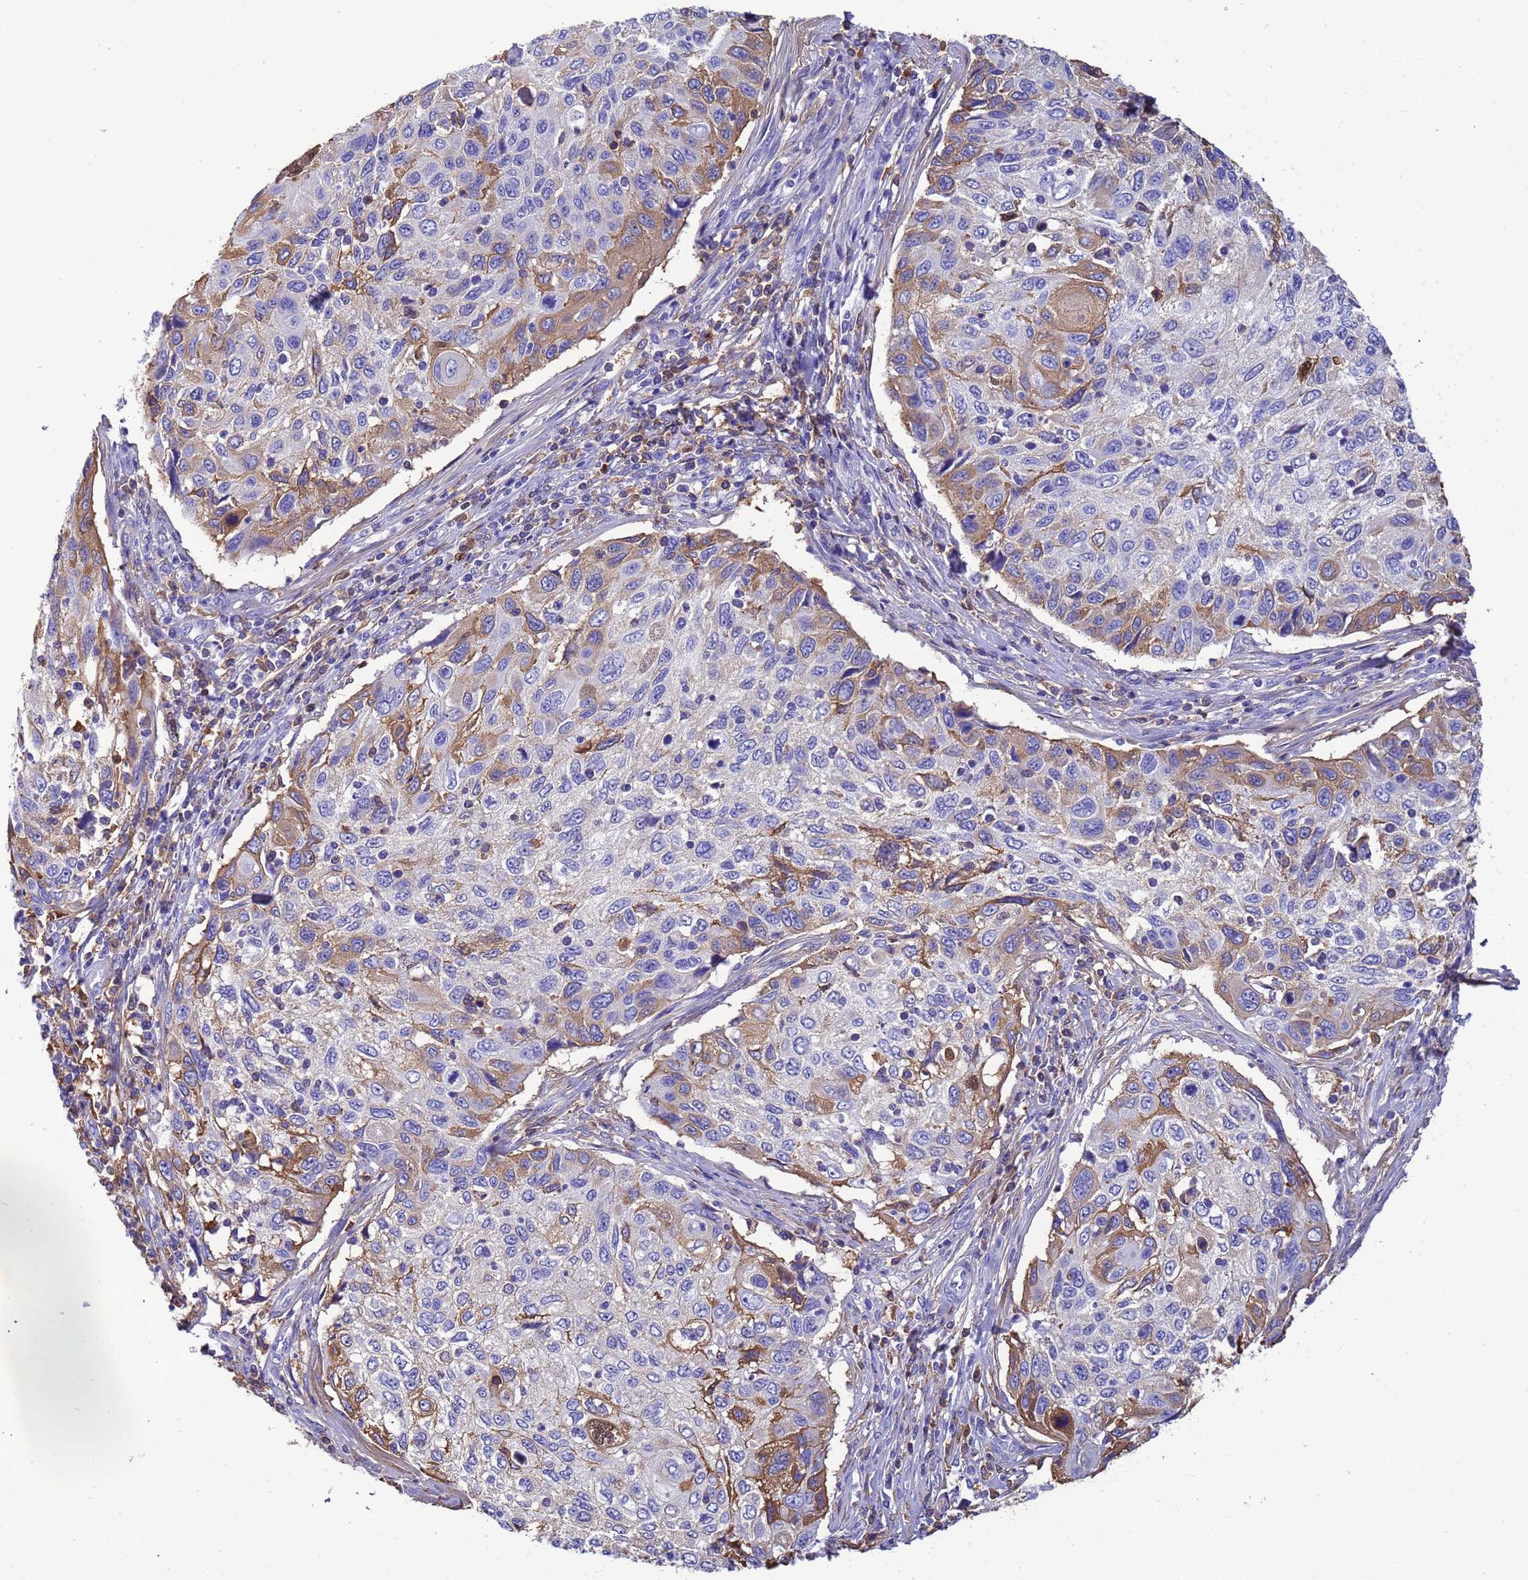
{"staining": {"intensity": "moderate", "quantity": "<25%", "location": "cytoplasmic/membranous"}, "tissue": "cervical cancer", "cell_type": "Tumor cells", "image_type": "cancer", "snomed": [{"axis": "morphology", "description": "Squamous cell carcinoma, NOS"}, {"axis": "topography", "description": "Cervix"}], "caption": "The image exhibits a brown stain indicating the presence of a protein in the cytoplasmic/membranous of tumor cells in cervical cancer. Using DAB (3,3'-diaminobenzidine) (brown) and hematoxylin (blue) stains, captured at high magnification using brightfield microscopy.", "gene": "H1-7", "patient": {"sex": "female", "age": 70}}